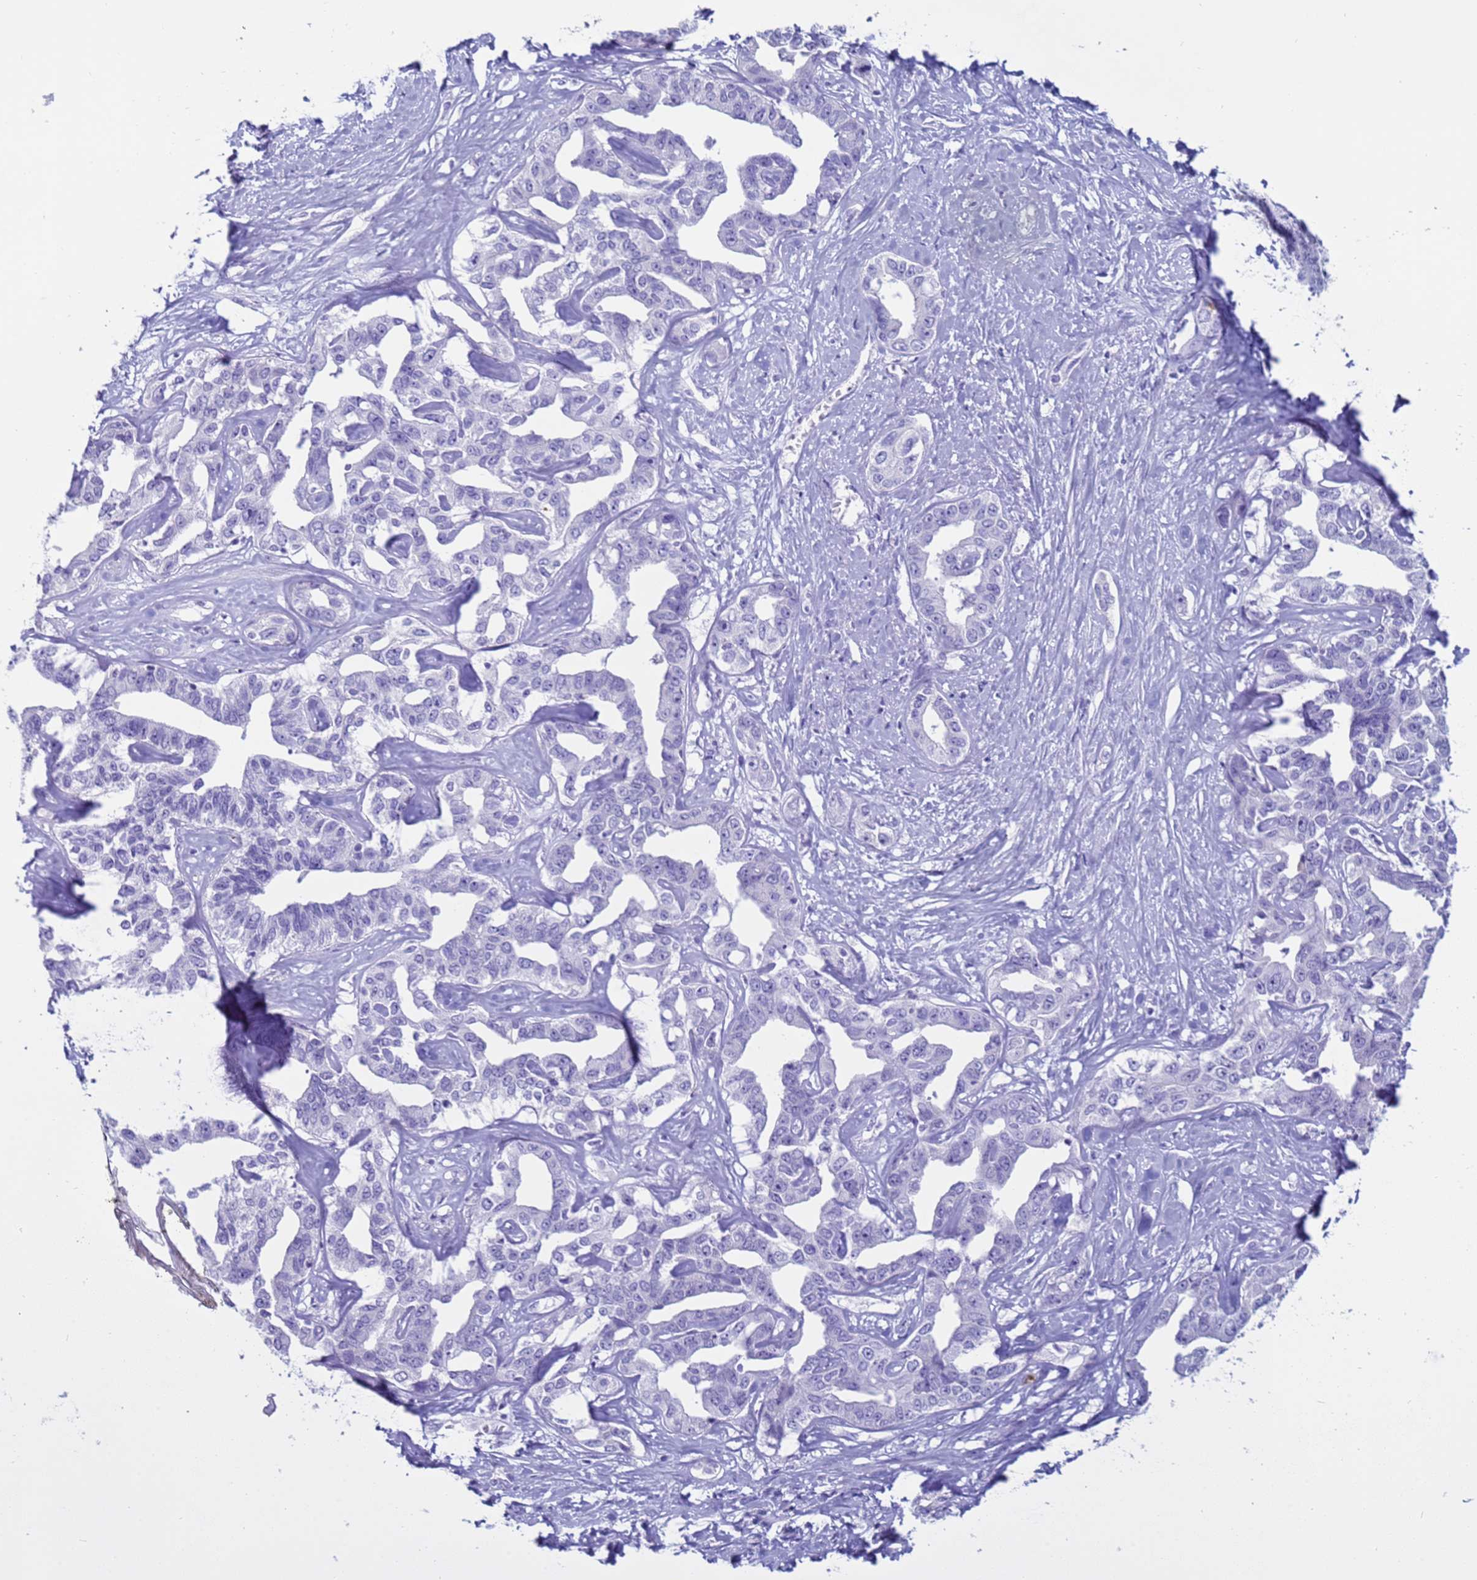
{"staining": {"intensity": "negative", "quantity": "none", "location": "none"}, "tissue": "liver cancer", "cell_type": "Tumor cells", "image_type": "cancer", "snomed": [{"axis": "morphology", "description": "Cholangiocarcinoma"}, {"axis": "topography", "description": "Liver"}], "caption": "Immunohistochemistry (IHC) histopathology image of neoplastic tissue: liver cancer (cholangiocarcinoma) stained with DAB demonstrates no significant protein staining in tumor cells.", "gene": "CST4", "patient": {"sex": "male", "age": 59}}